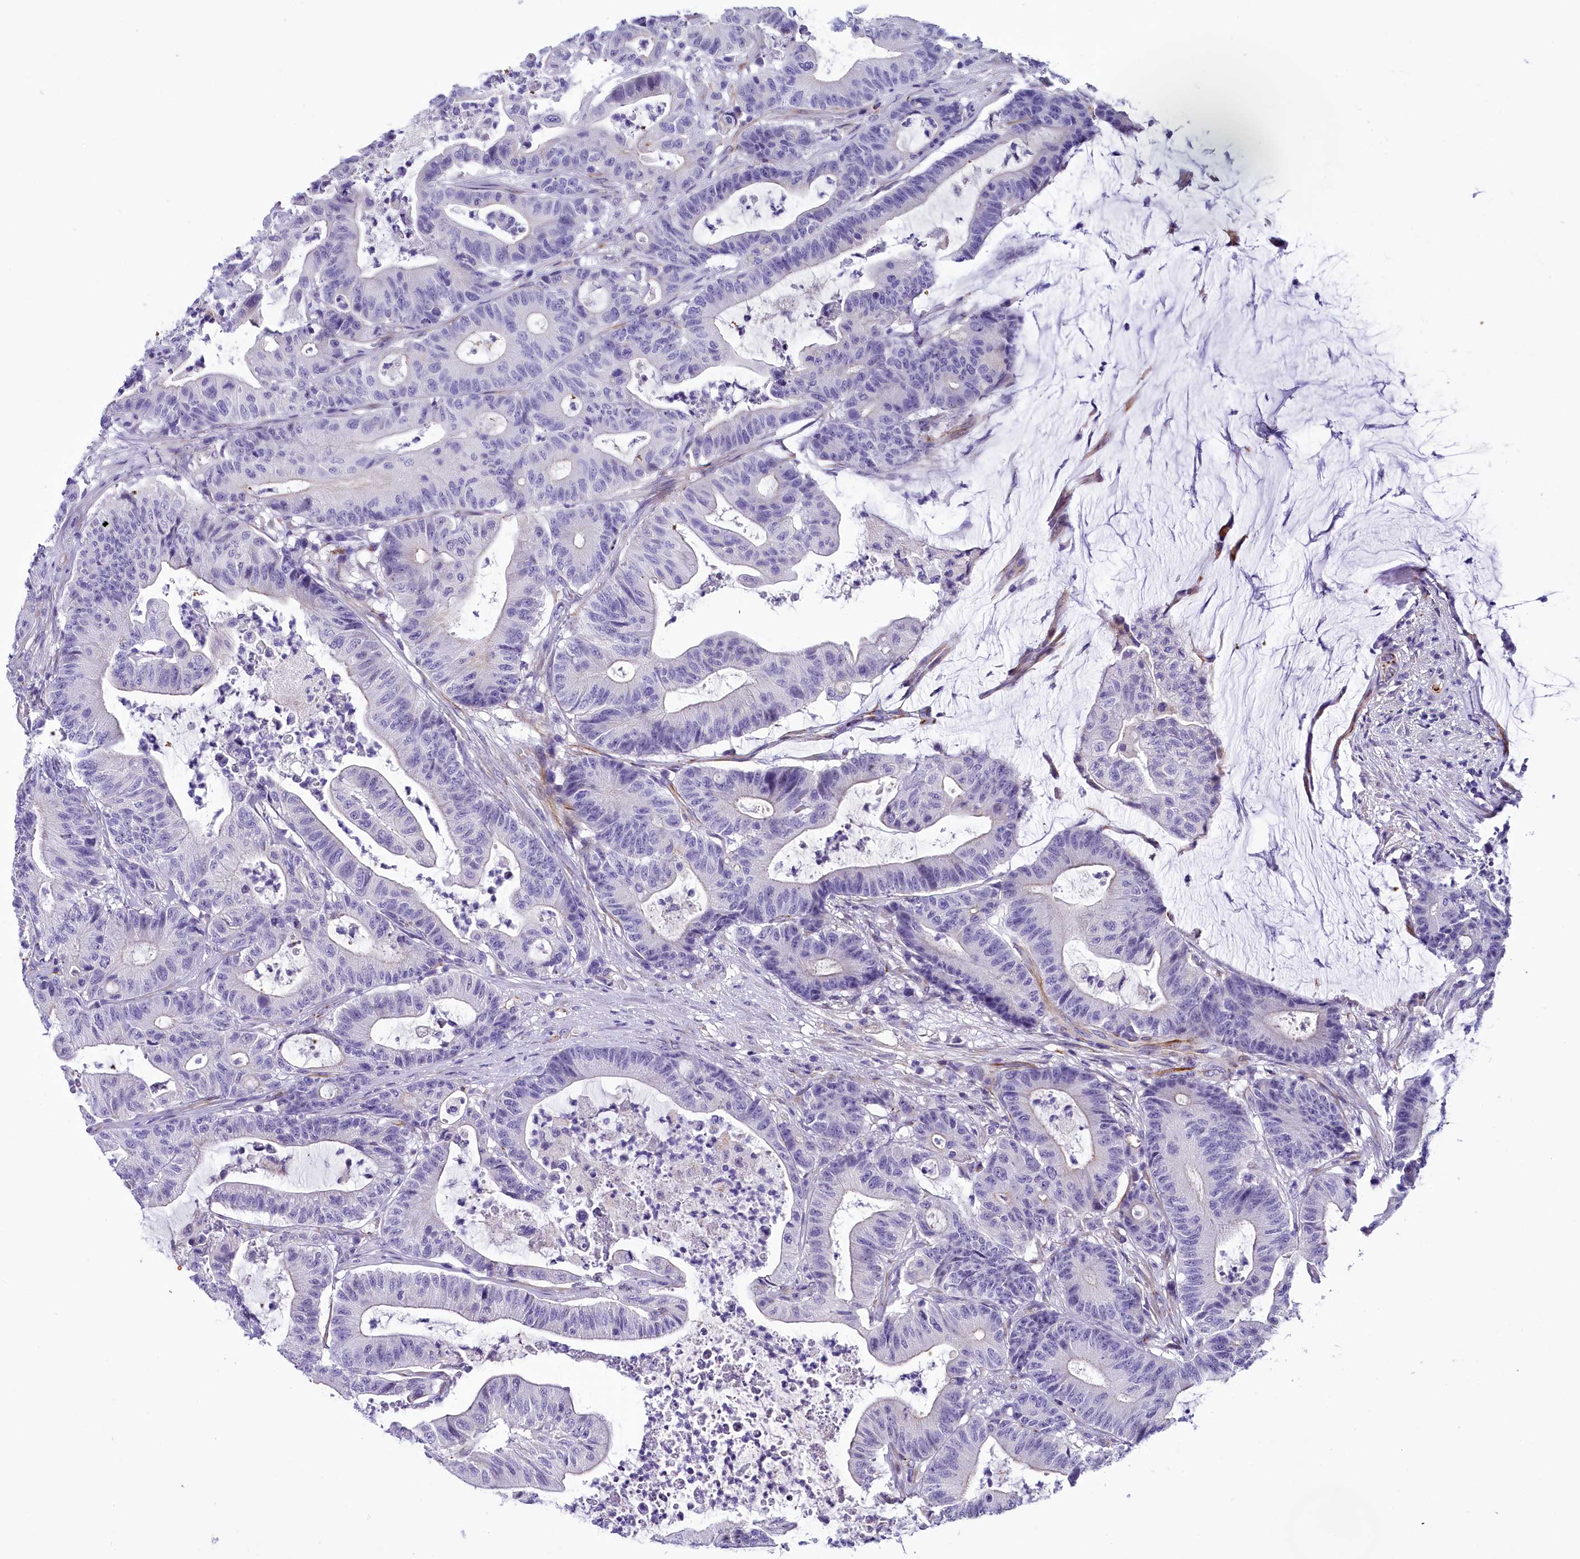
{"staining": {"intensity": "negative", "quantity": "none", "location": "none"}, "tissue": "colorectal cancer", "cell_type": "Tumor cells", "image_type": "cancer", "snomed": [{"axis": "morphology", "description": "Adenocarcinoma, NOS"}, {"axis": "topography", "description": "Colon"}], "caption": "Immunohistochemistry of human colorectal cancer (adenocarcinoma) reveals no positivity in tumor cells. (DAB IHC visualized using brightfield microscopy, high magnification).", "gene": "TIMM22", "patient": {"sex": "female", "age": 84}}